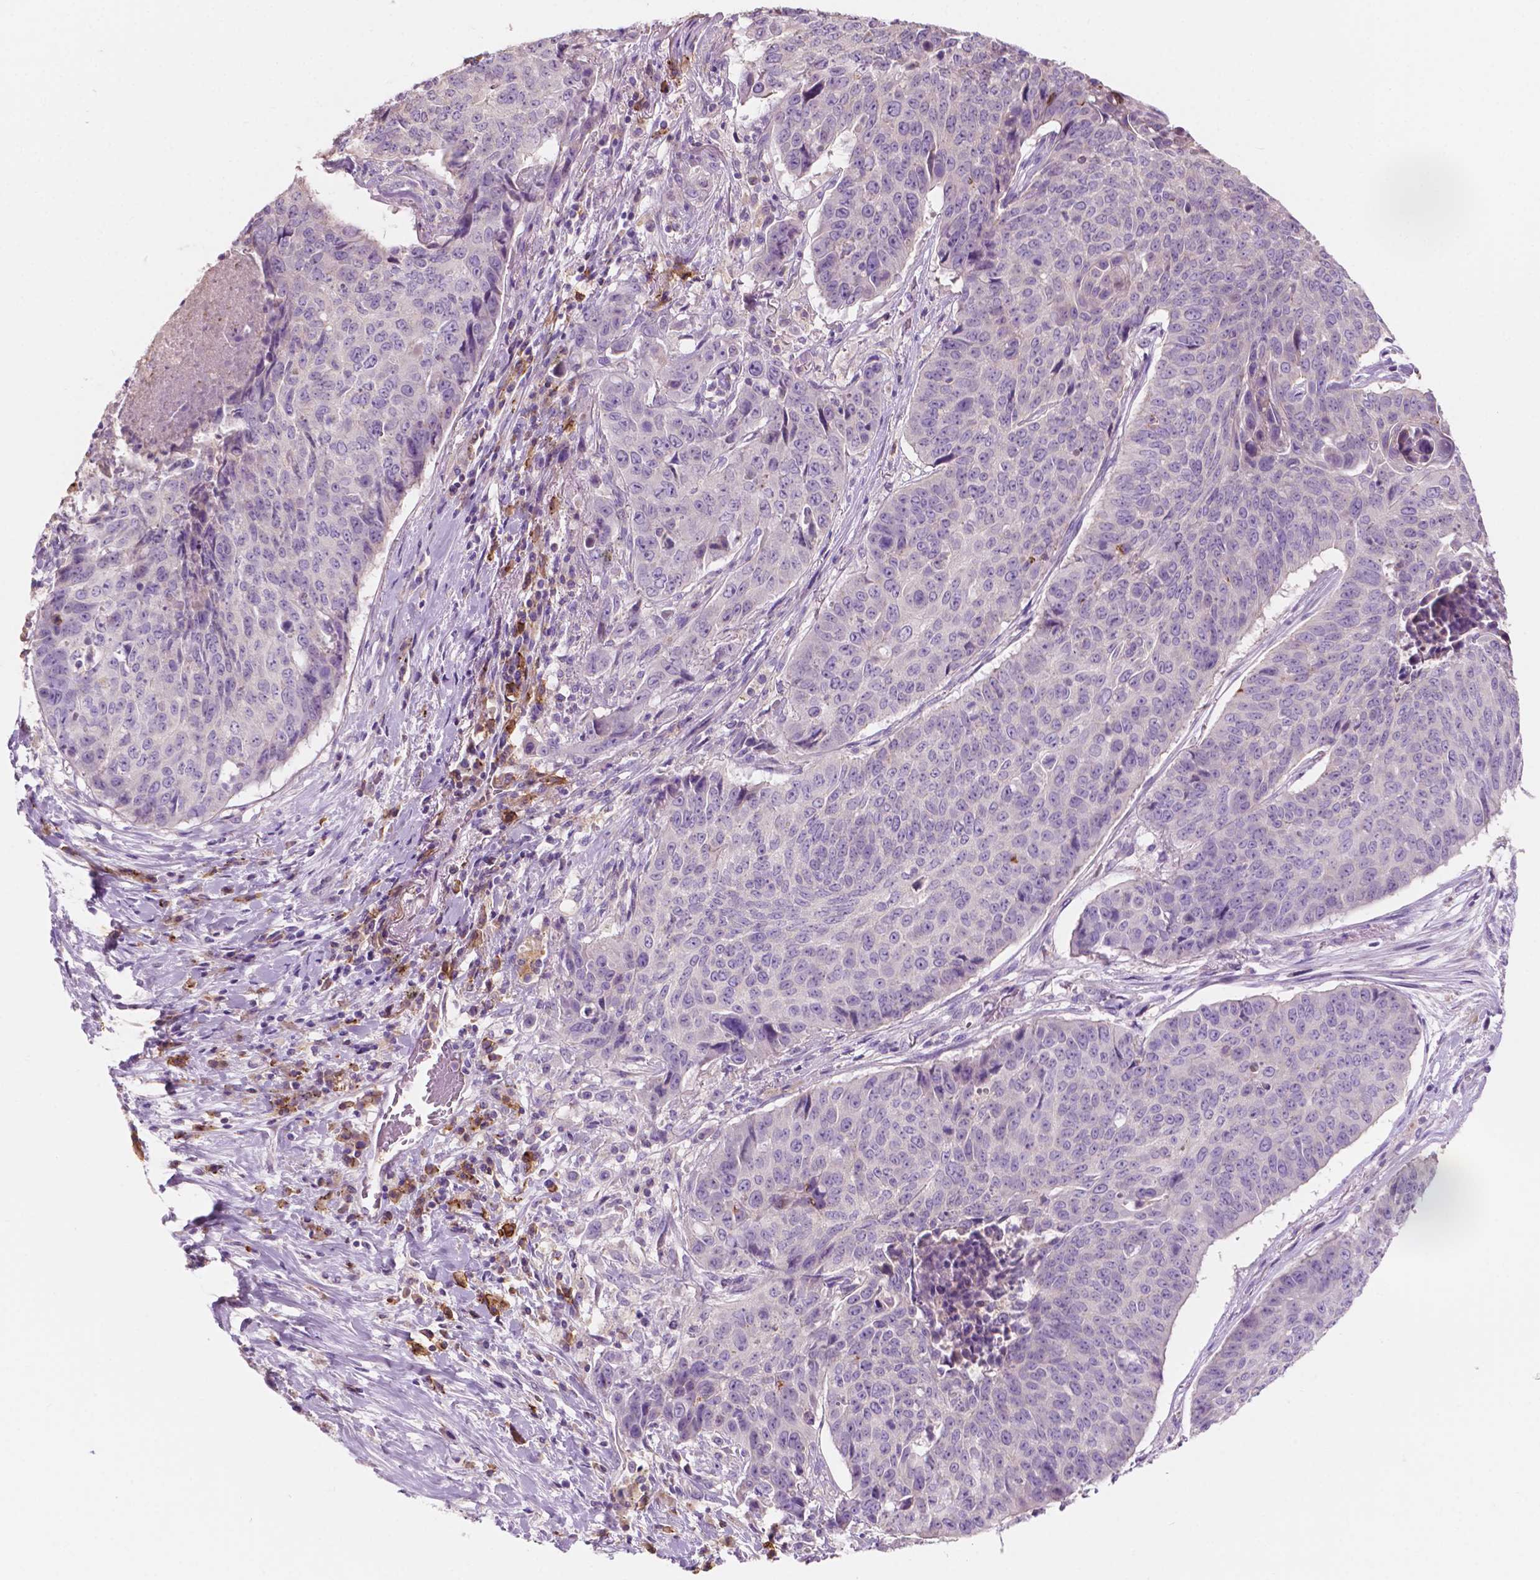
{"staining": {"intensity": "negative", "quantity": "none", "location": "none"}, "tissue": "lung cancer", "cell_type": "Tumor cells", "image_type": "cancer", "snomed": [{"axis": "morphology", "description": "Normal tissue, NOS"}, {"axis": "morphology", "description": "Squamous cell carcinoma, NOS"}, {"axis": "topography", "description": "Bronchus"}, {"axis": "topography", "description": "Lung"}], "caption": "Tumor cells are negative for brown protein staining in squamous cell carcinoma (lung).", "gene": "SEMA4A", "patient": {"sex": "male", "age": 64}}